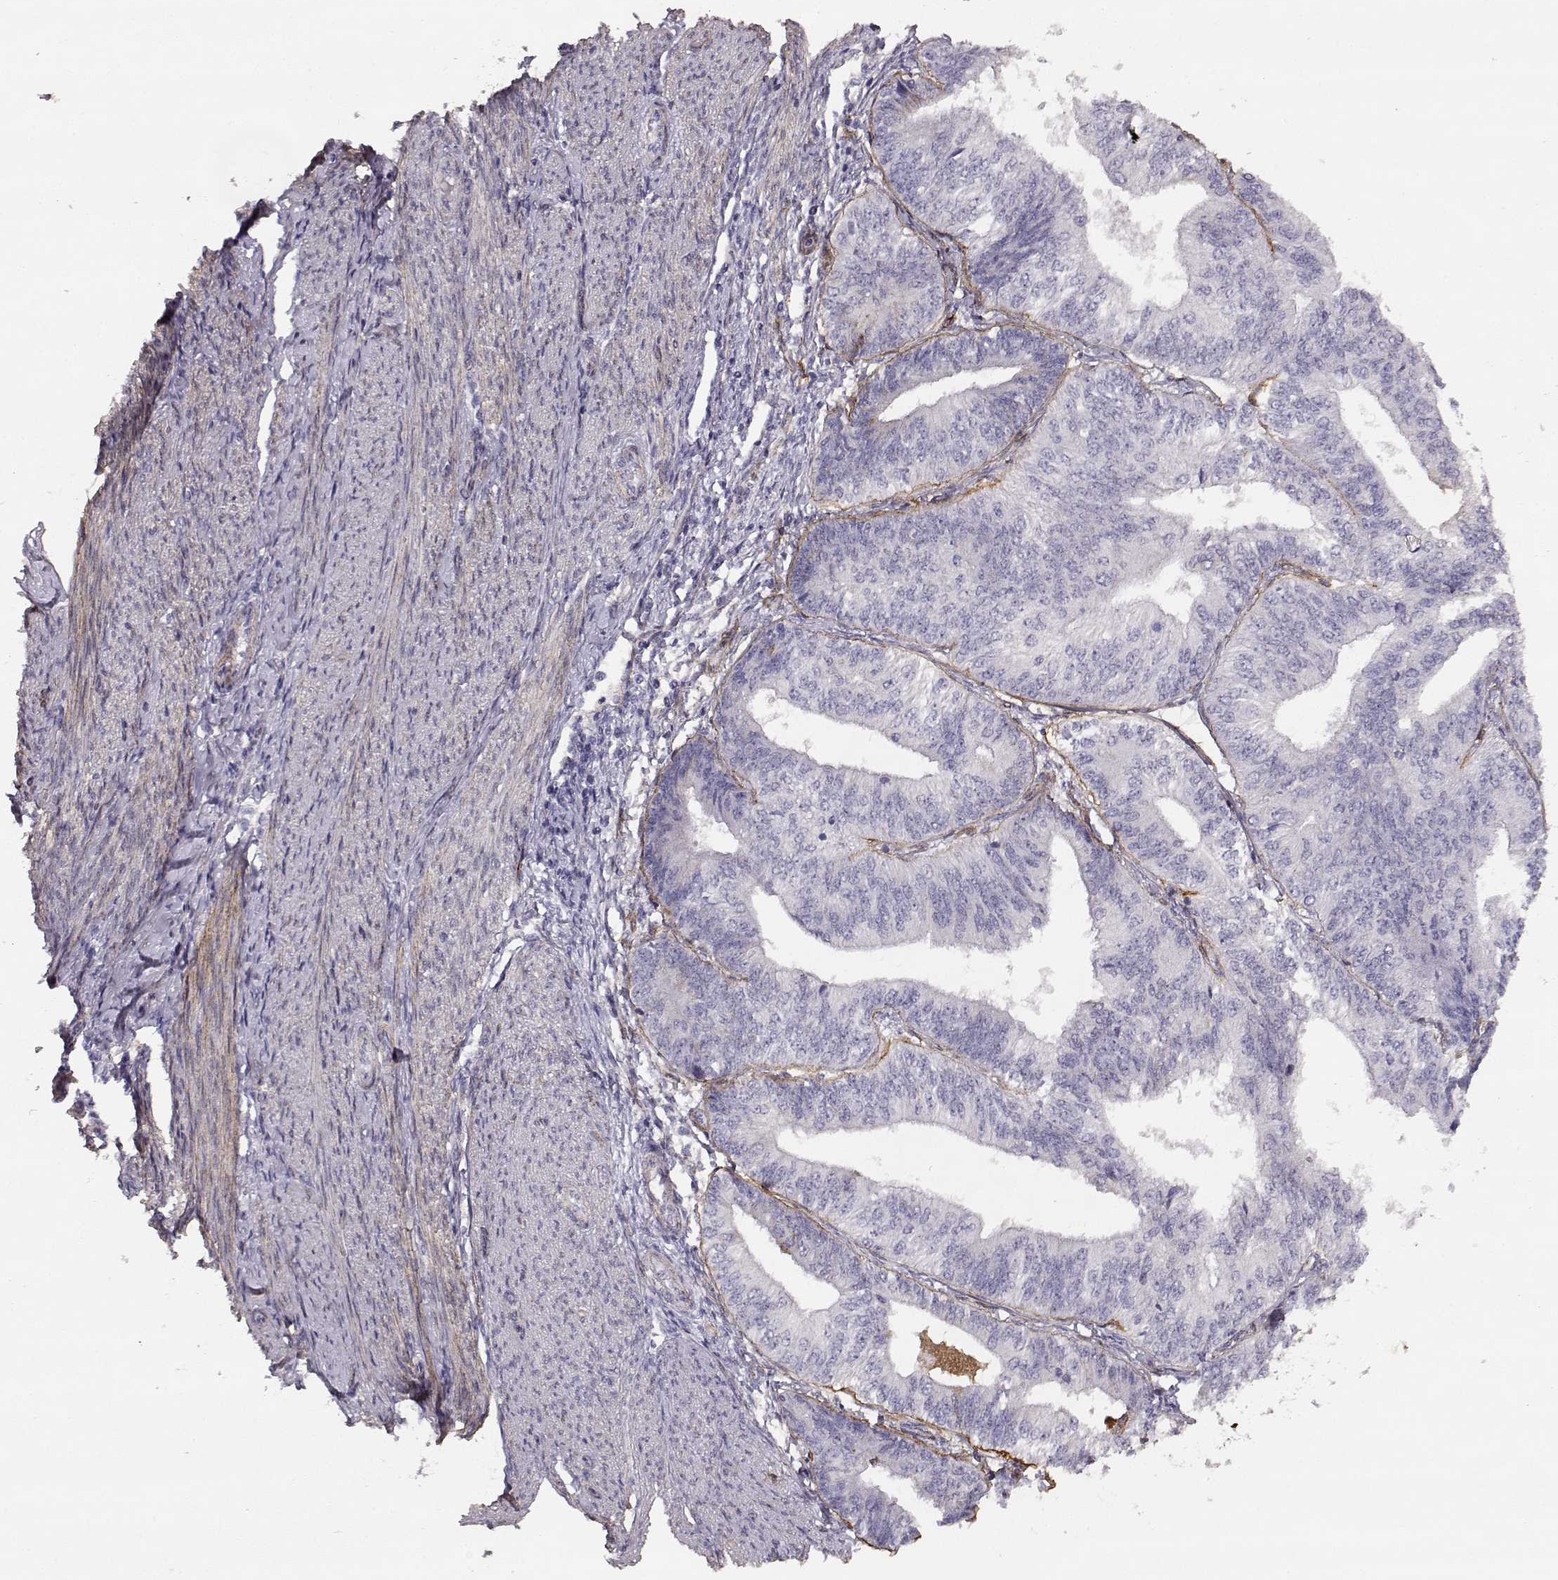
{"staining": {"intensity": "negative", "quantity": "none", "location": "none"}, "tissue": "endometrial cancer", "cell_type": "Tumor cells", "image_type": "cancer", "snomed": [{"axis": "morphology", "description": "Adenocarcinoma, NOS"}, {"axis": "topography", "description": "Endometrium"}], "caption": "Immunohistochemical staining of adenocarcinoma (endometrial) reveals no significant positivity in tumor cells.", "gene": "LAMC1", "patient": {"sex": "female", "age": 58}}